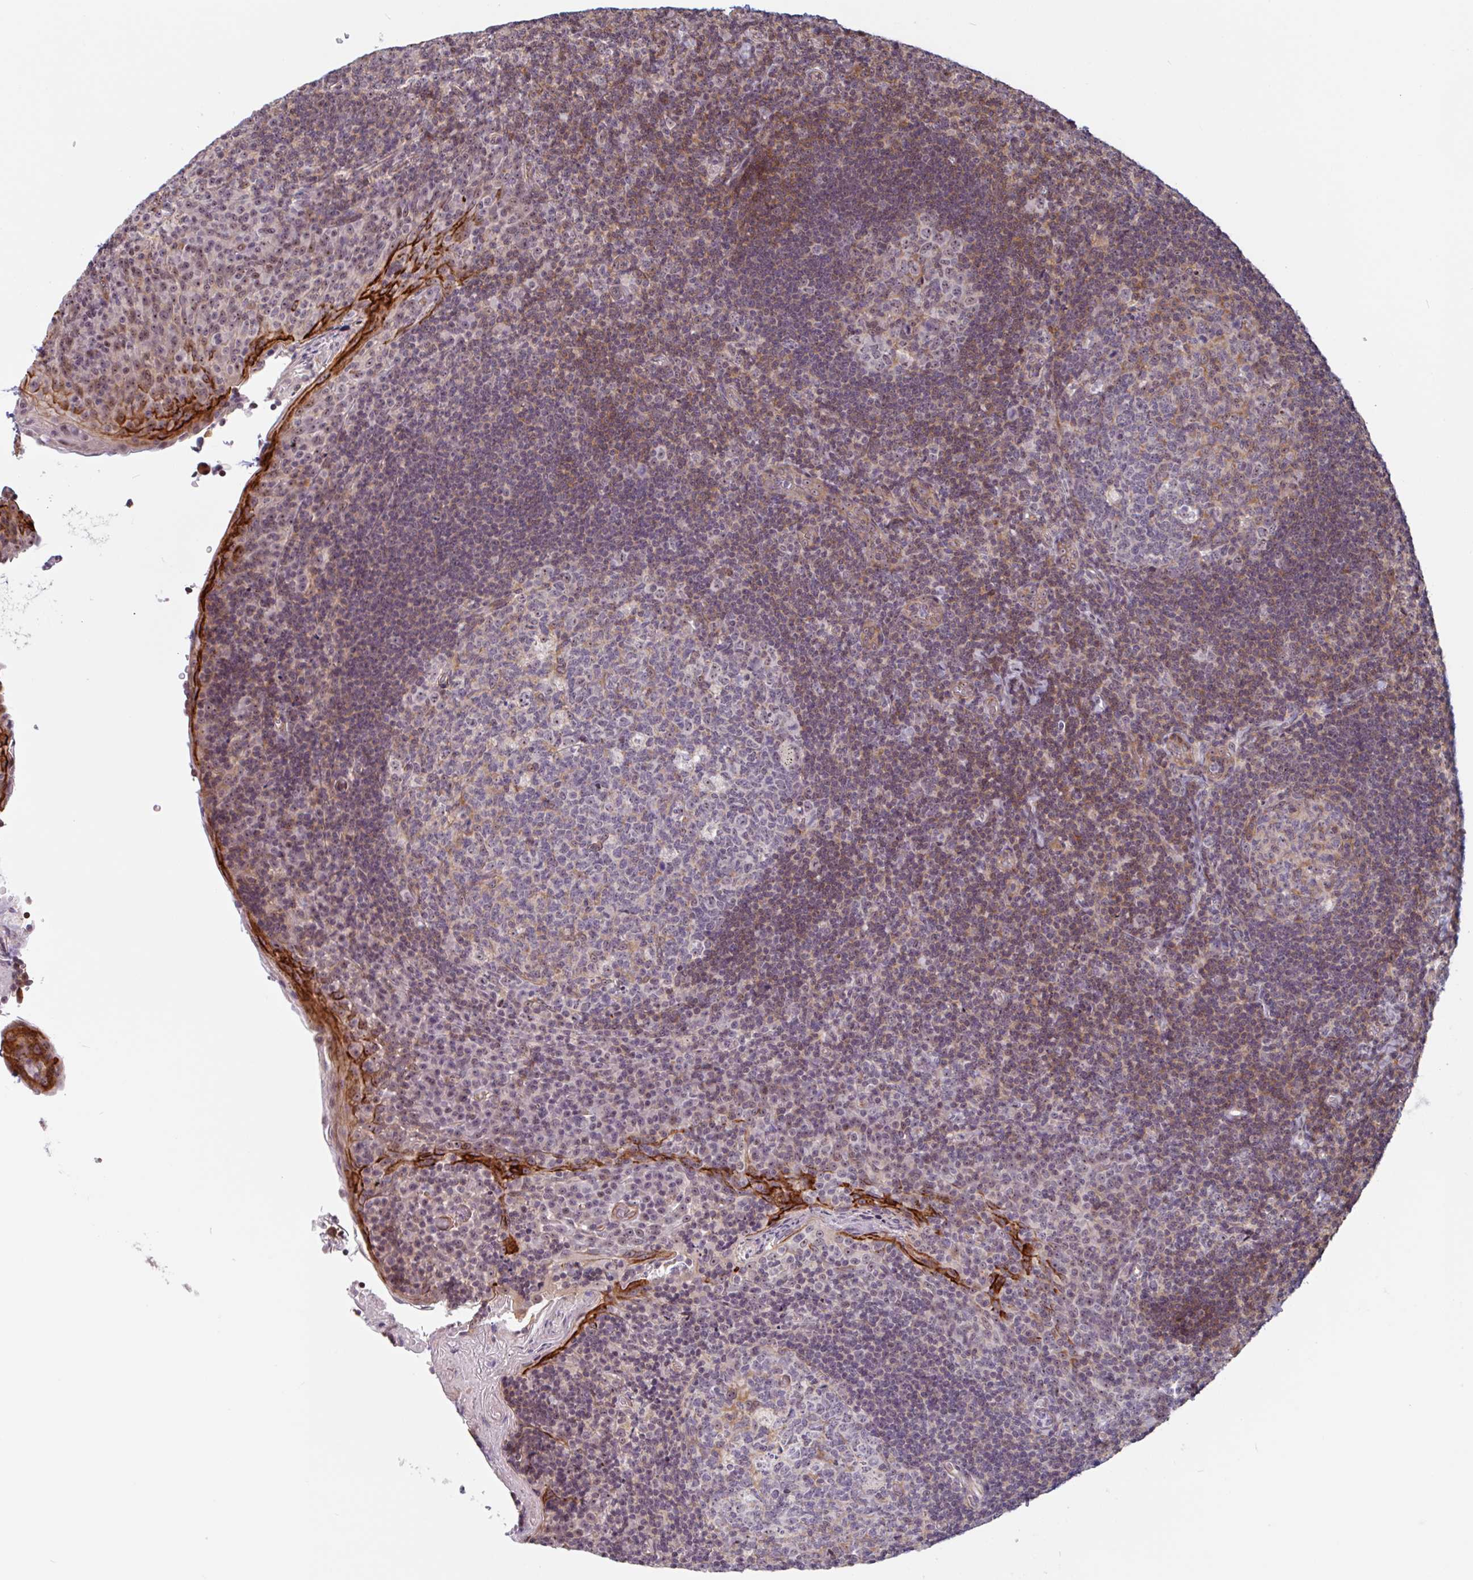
{"staining": {"intensity": "negative", "quantity": "none", "location": "none"}, "tissue": "tonsil", "cell_type": "Germinal center cells", "image_type": "normal", "snomed": [{"axis": "morphology", "description": "Normal tissue, NOS"}, {"axis": "topography", "description": "Tonsil"}], "caption": "Germinal center cells show no significant protein staining in unremarkable tonsil.", "gene": "ZNF689", "patient": {"sex": "male", "age": 17}}